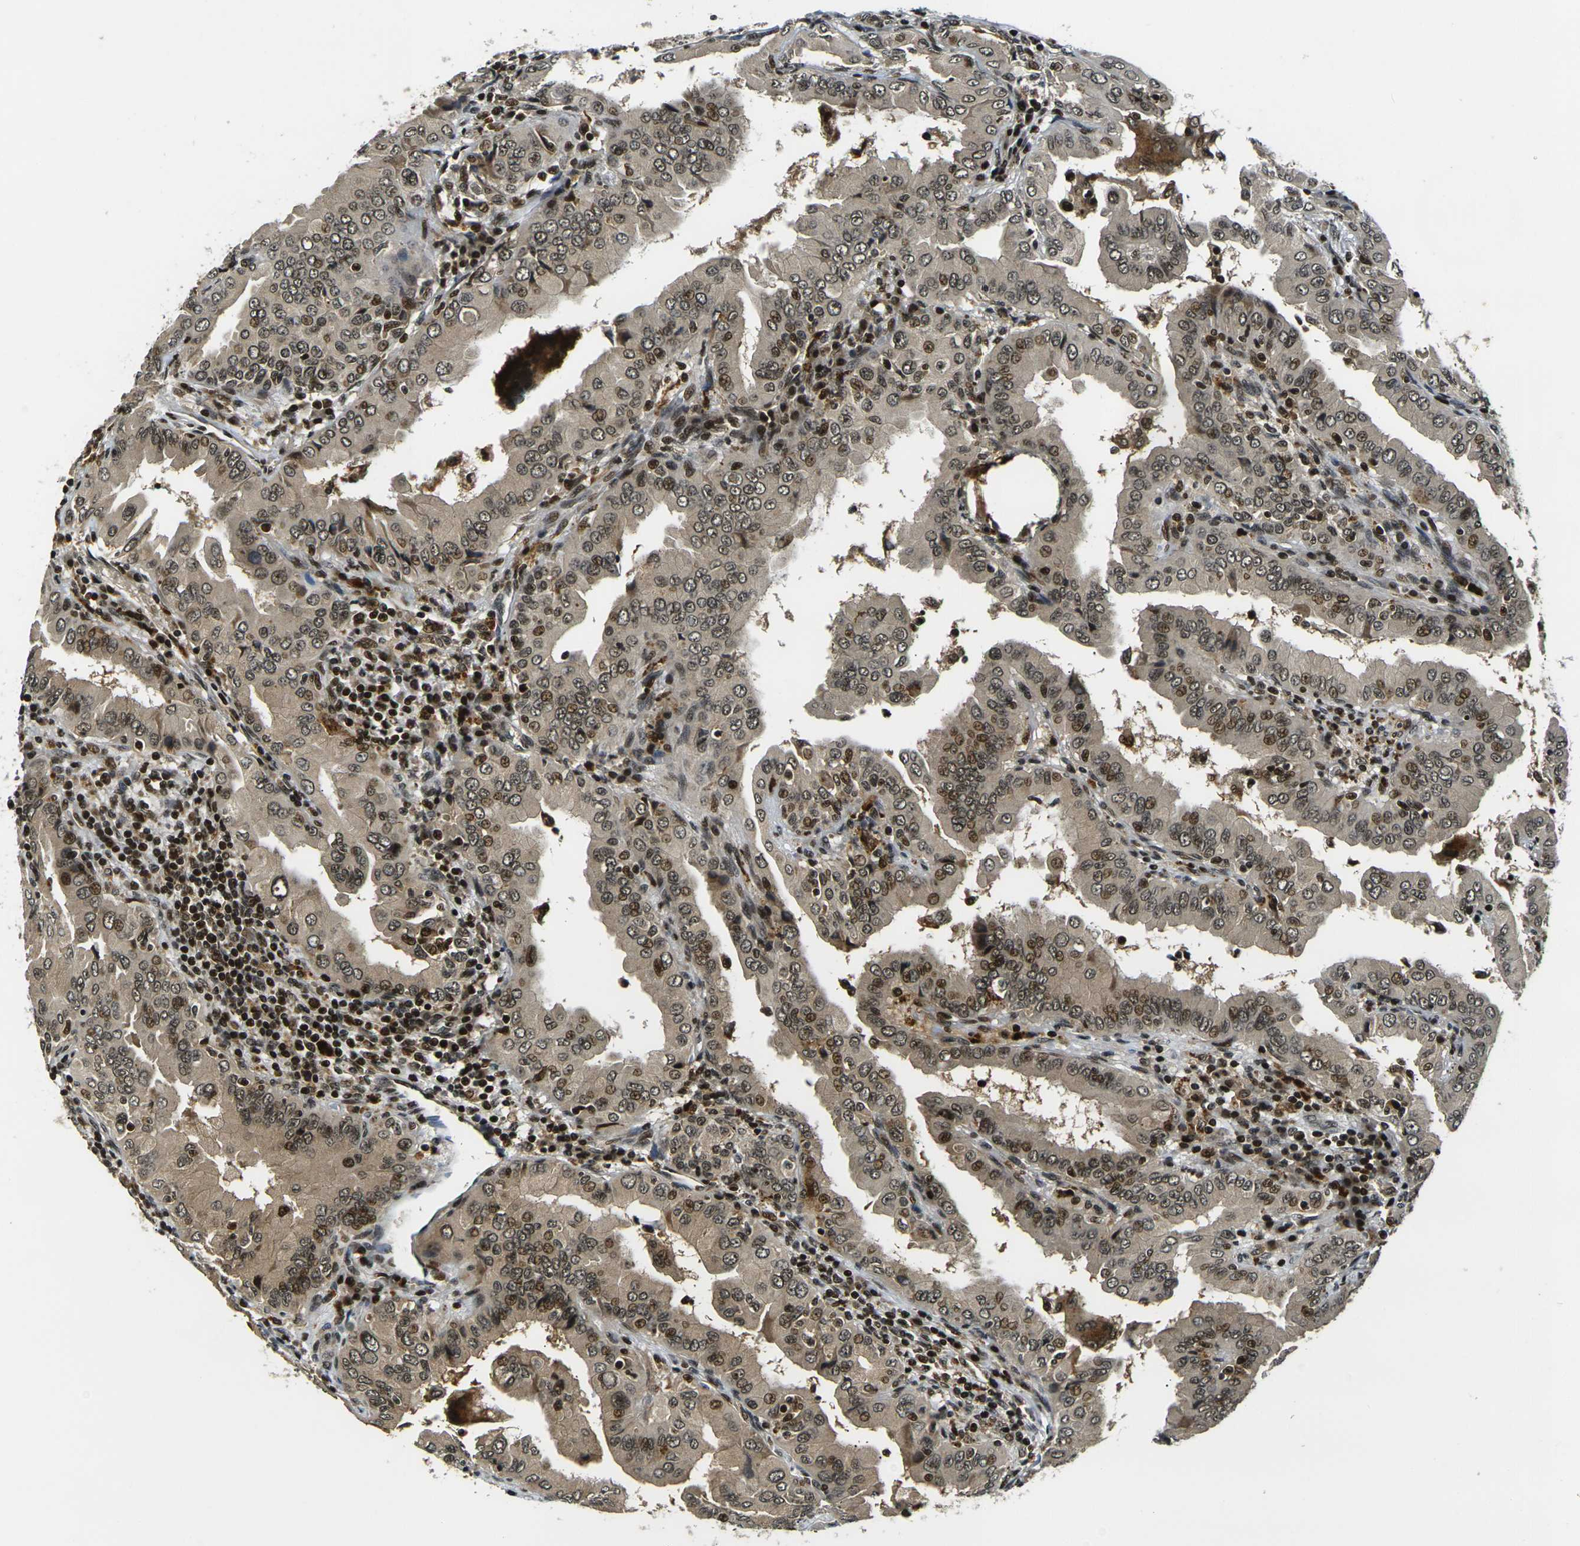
{"staining": {"intensity": "moderate", "quantity": ">75%", "location": "cytoplasmic/membranous,nuclear"}, "tissue": "thyroid cancer", "cell_type": "Tumor cells", "image_type": "cancer", "snomed": [{"axis": "morphology", "description": "Papillary adenocarcinoma, NOS"}, {"axis": "topography", "description": "Thyroid gland"}], "caption": "A photomicrograph of thyroid papillary adenocarcinoma stained for a protein shows moderate cytoplasmic/membranous and nuclear brown staining in tumor cells.", "gene": "ACTL6A", "patient": {"sex": "male", "age": 33}}